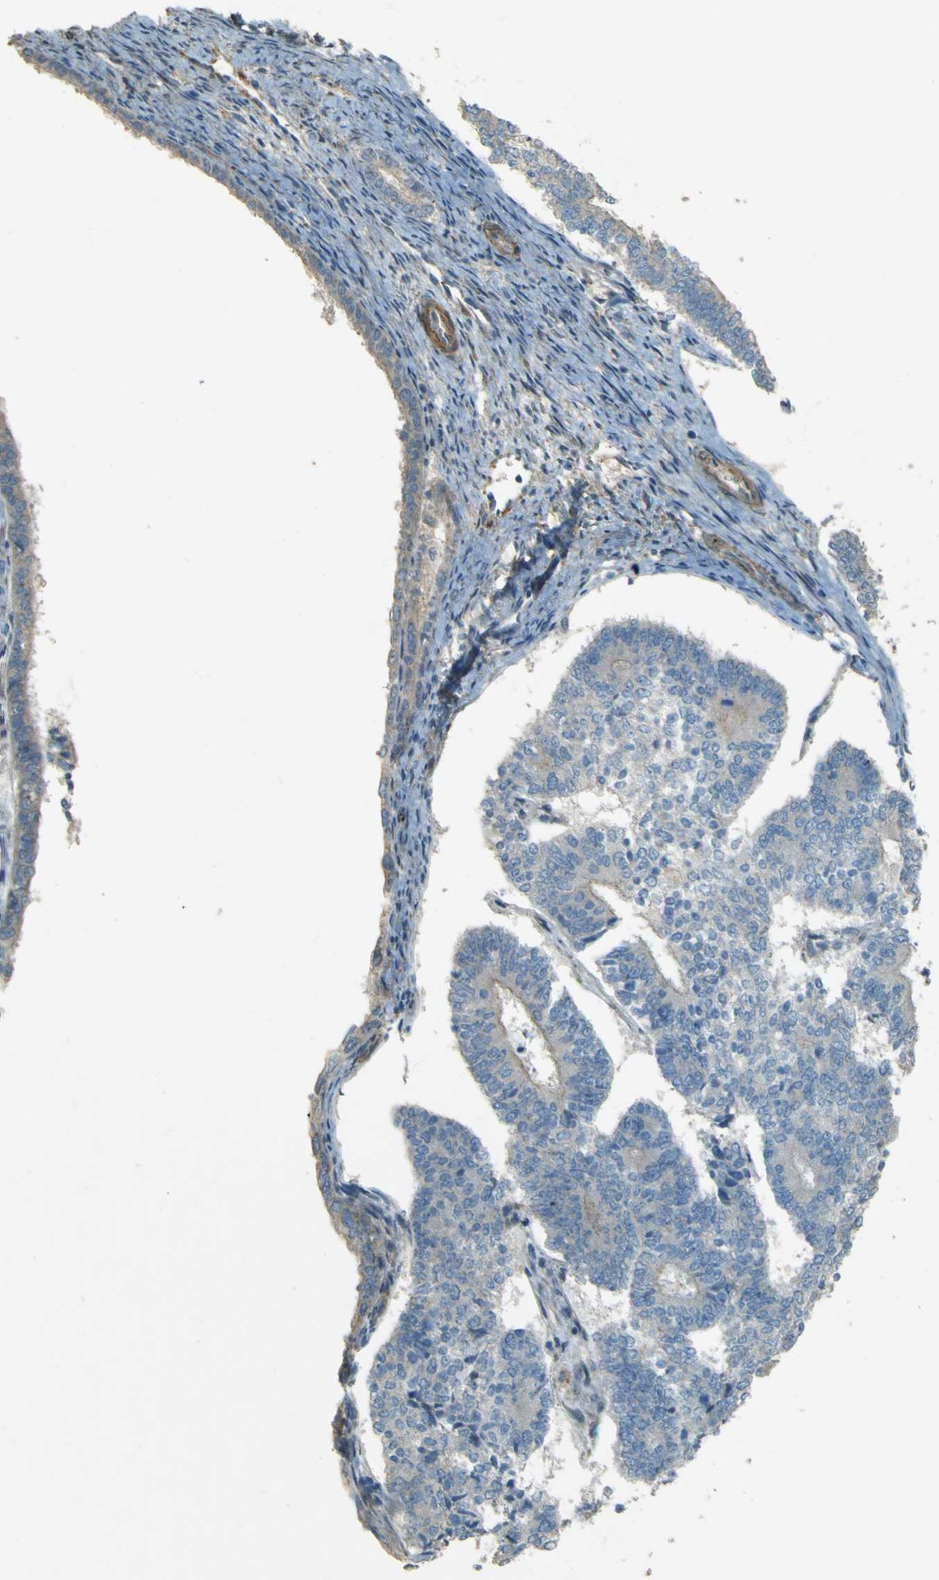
{"staining": {"intensity": "negative", "quantity": "none", "location": "none"}, "tissue": "endometrial cancer", "cell_type": "Tumor cells", "image_type": "cancer", "snomed": [{"axis": "morphology", "description": "Adenocarcinoma, NOS"}, {"axis": "topography", "description": "Endometrium"}], "caption": "This is a image of IHC staining of endometrial cancer, which shows no expression in tumor cells.", "gene": "NEXN", "patient": {"sex": "female", "age": 70}}